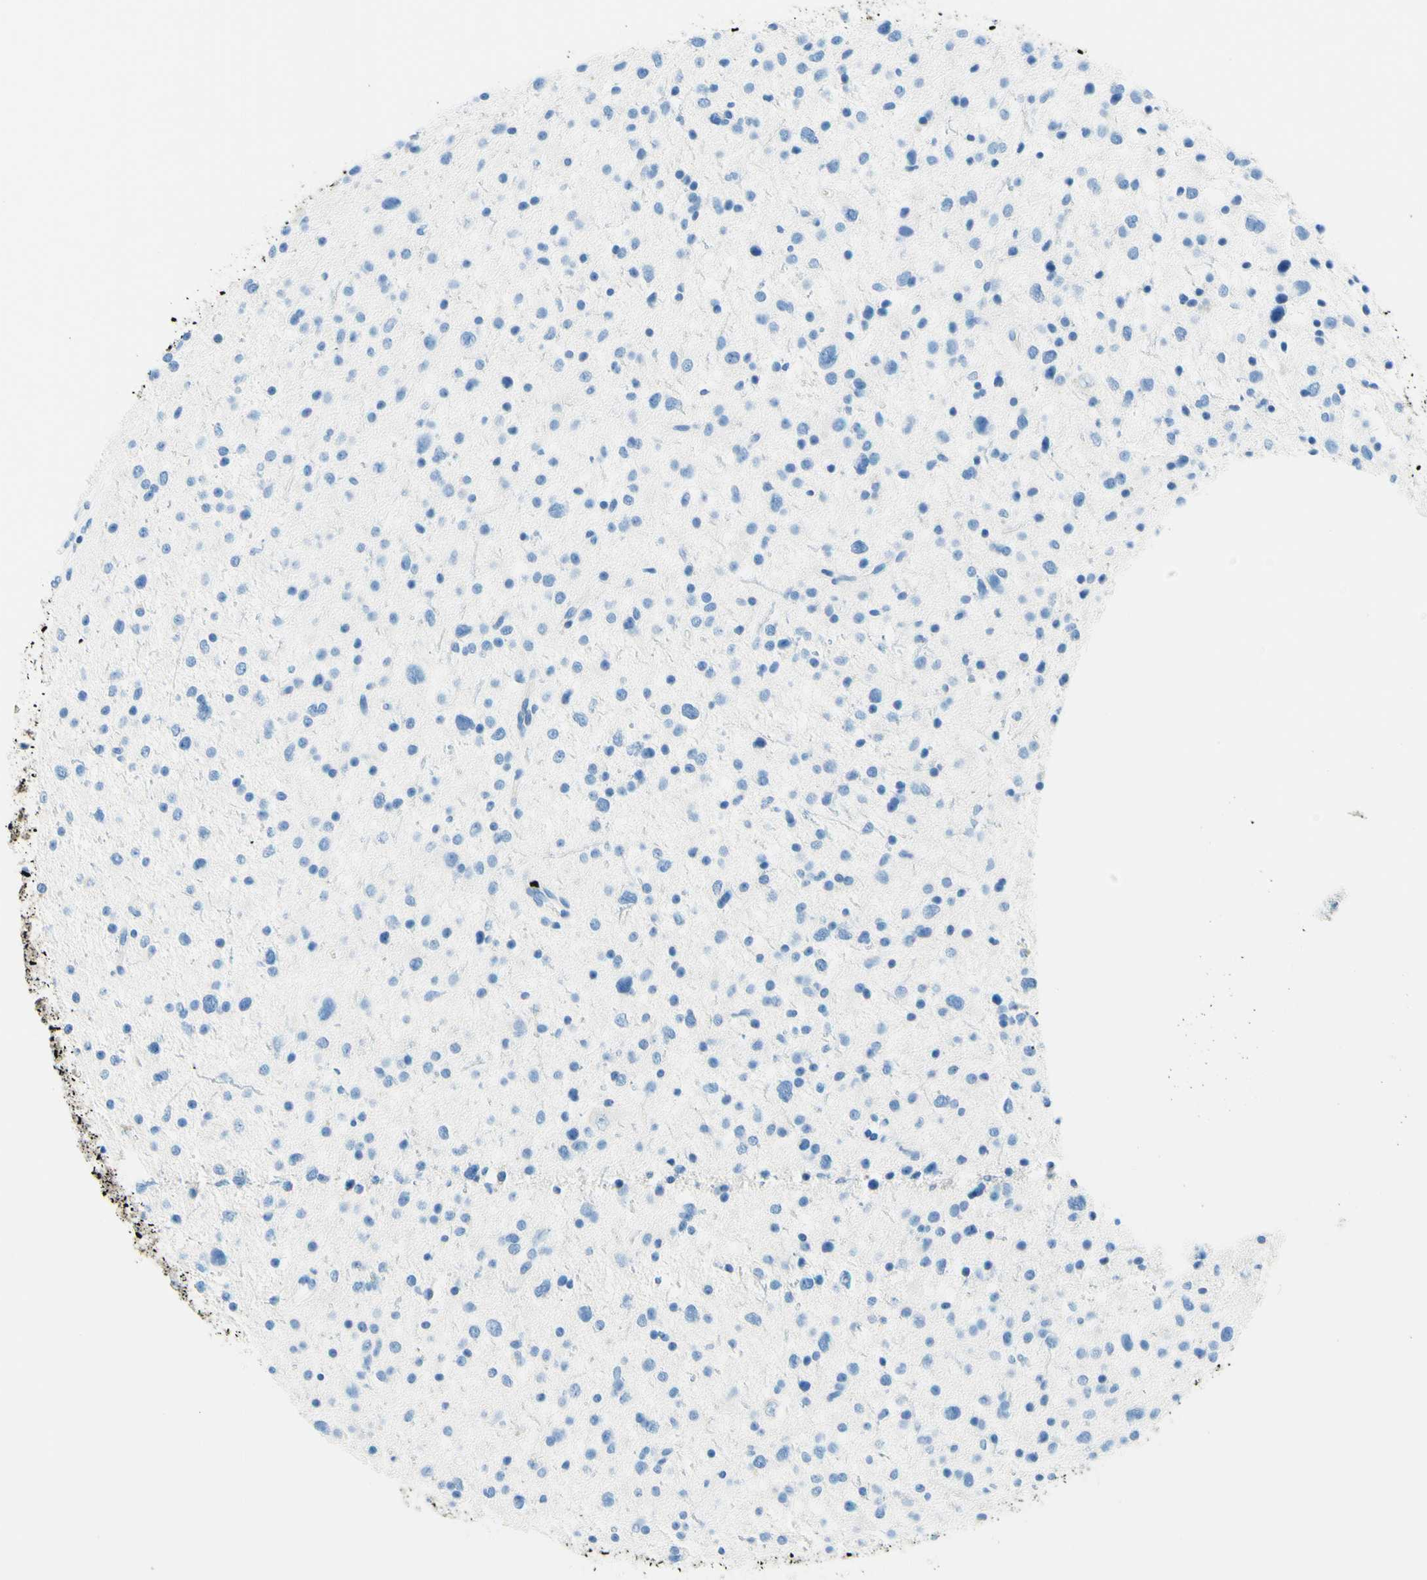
{"staining": {"intensity": "negative", "quantity": "none", "location": "none"}, "tissue": "glioma", "cell_type": "Tumor cells", "image_type": "cancer", "snomed": [{"axis": "morphology", "description": "Glioma, malignant, Low grade"}, {"axis": "topography", "description": "Brain"}], "caption": "This image is of glioma stained with IHC to label a protein in brown with the nuclei are counter-stained blue. There is no expression in tumor cells. The staining was performed using DAB to visualize the protein expression in brown, while the nuclei were stained in blue with hematoxylin (Magnification: 20x).", "gene": "MFAP5", "patient": {"sex": "female", "age": 37}}